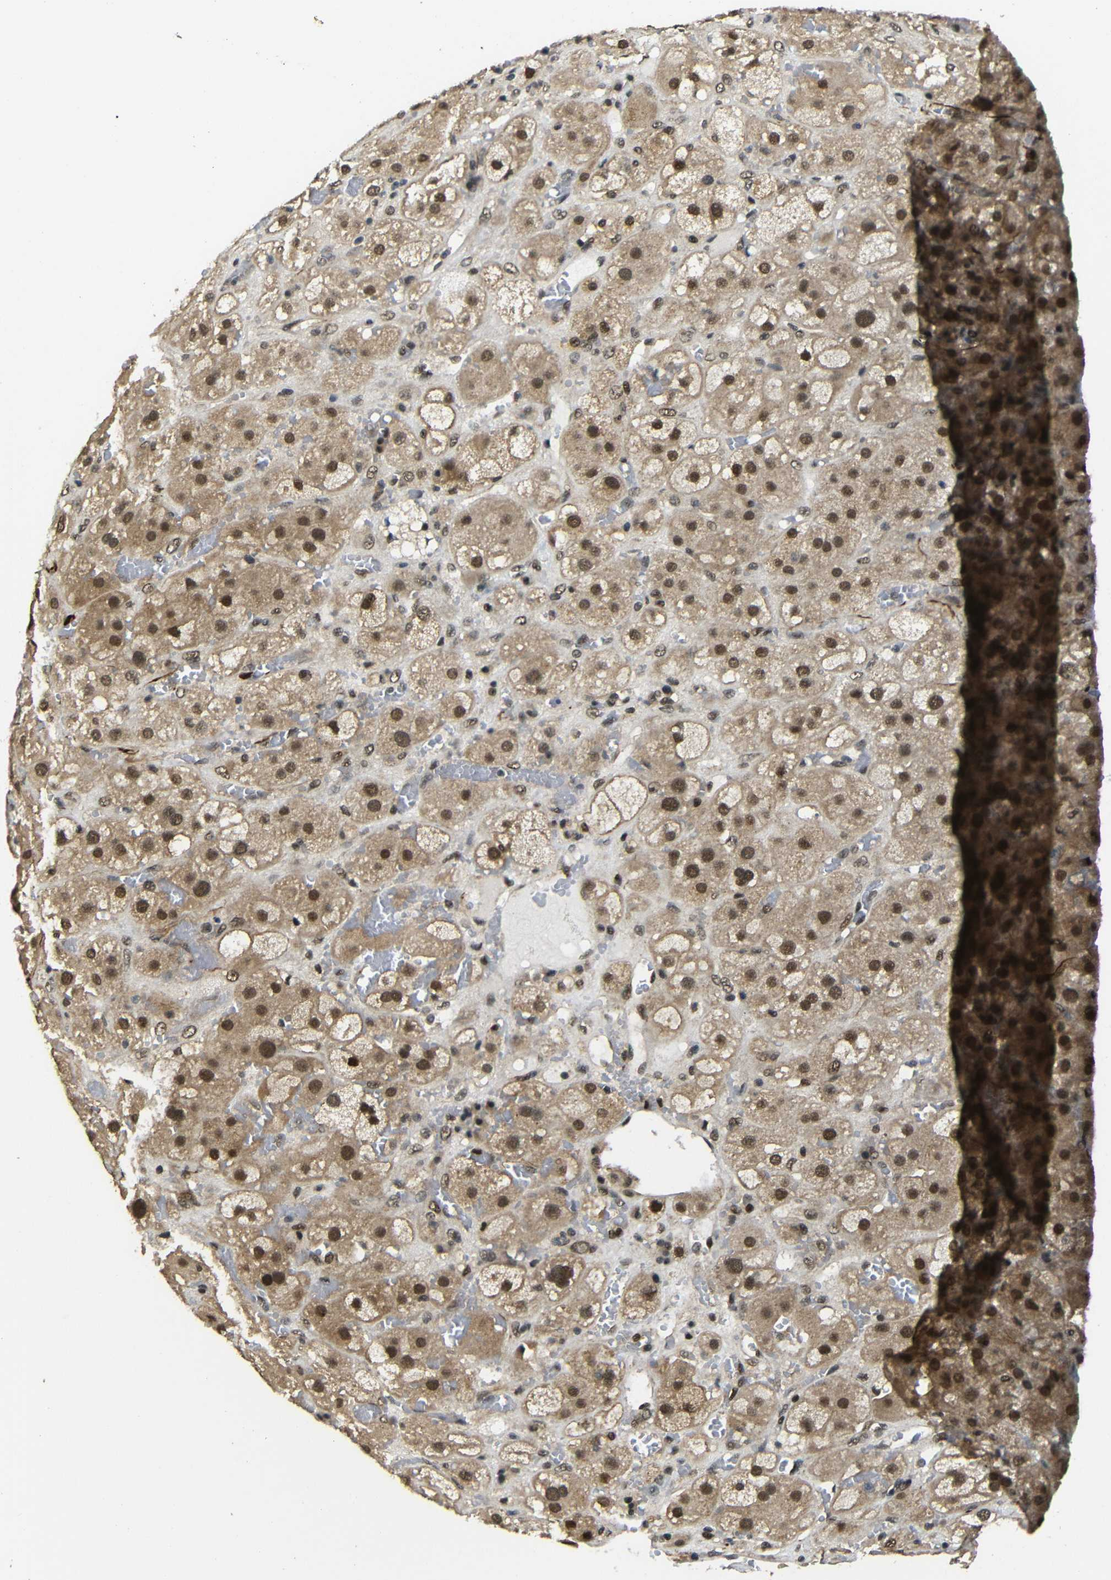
{"staining": {"intensity": "strong", "quantity": ">75%", "location": "cytoplasmic/membranous,nuclear"}, "tissue": "adrenal gland", "cell_type": "Glandular cells", "image_type": "normal", "snomed": [{"axis": "morphology", "description": "Normal tissue, NOS"}, {"axis": "topography", "description": "Adrenal gland"}], "caption": "Adrenal gland stained with immunohistochemistry (IHC) demonstrates strong cytoplasmic/membranous,nuclear staining in about >75% of glandular cells. (Stains: DAB (3,3'-diaminobenzidine) in brown, nuclei in blue, Microscopy: brightfield microscopy at high magnification).", "gene": "TBX2", "patient": {"sex": "female", "age": 47}}